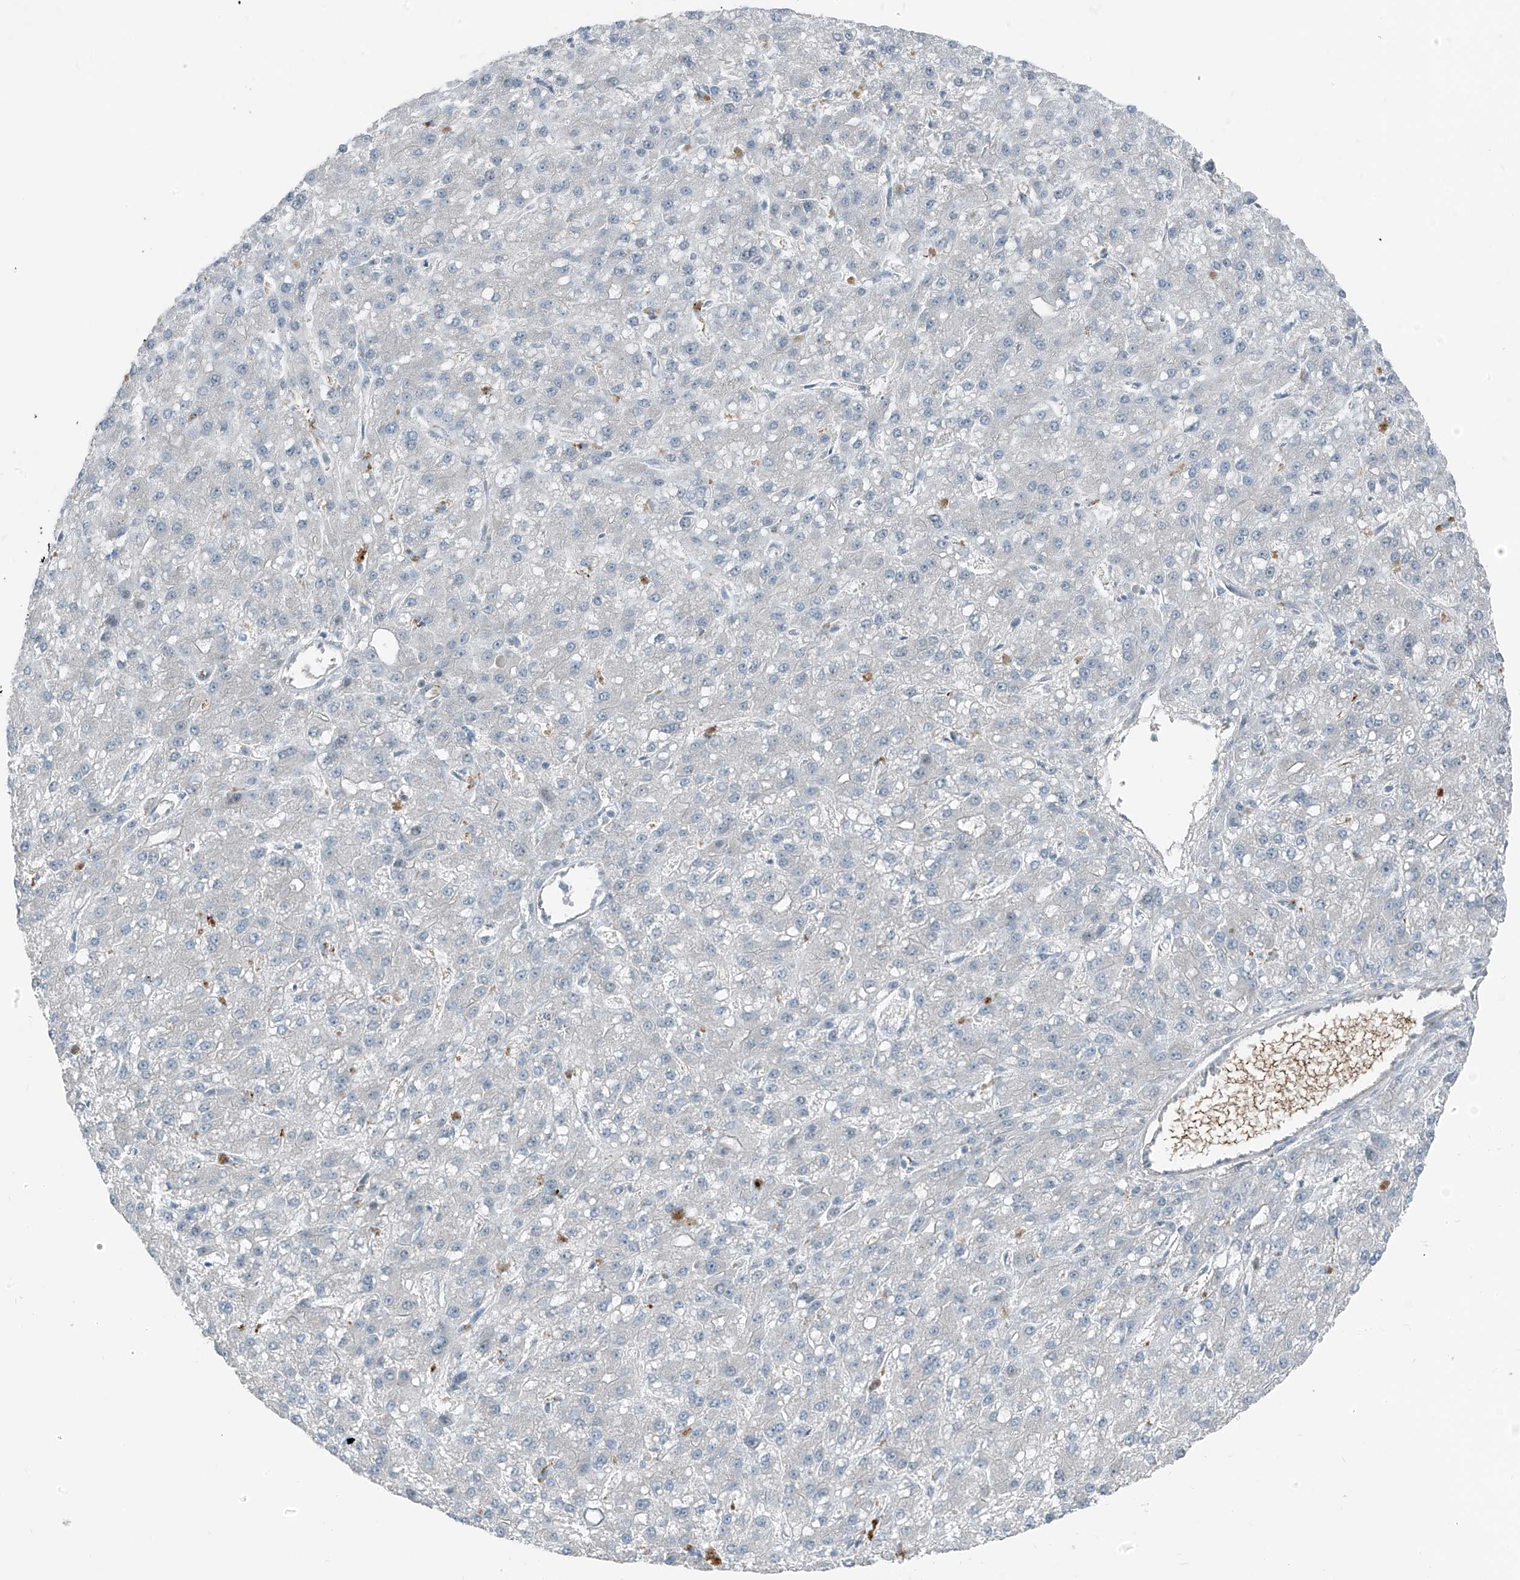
{"staining": {"intensity": "negative", "quantity": "none", "location": "none"}, "tissue": "liver cancer", "cell_type": "Tumor cells", "image_type": "cancer", "snomed": [{"axis": "morphology", "description": "Carcinoma, Hepatocellular, NOS"}, {"axis": "topography", "description": "Liver"}], "caption": "Immunohistochemical staining of liver cancer shows no significant expression in tumor cells.", "gene": "SLC12A6", "patient": {"sex": "male", "age": 67}}